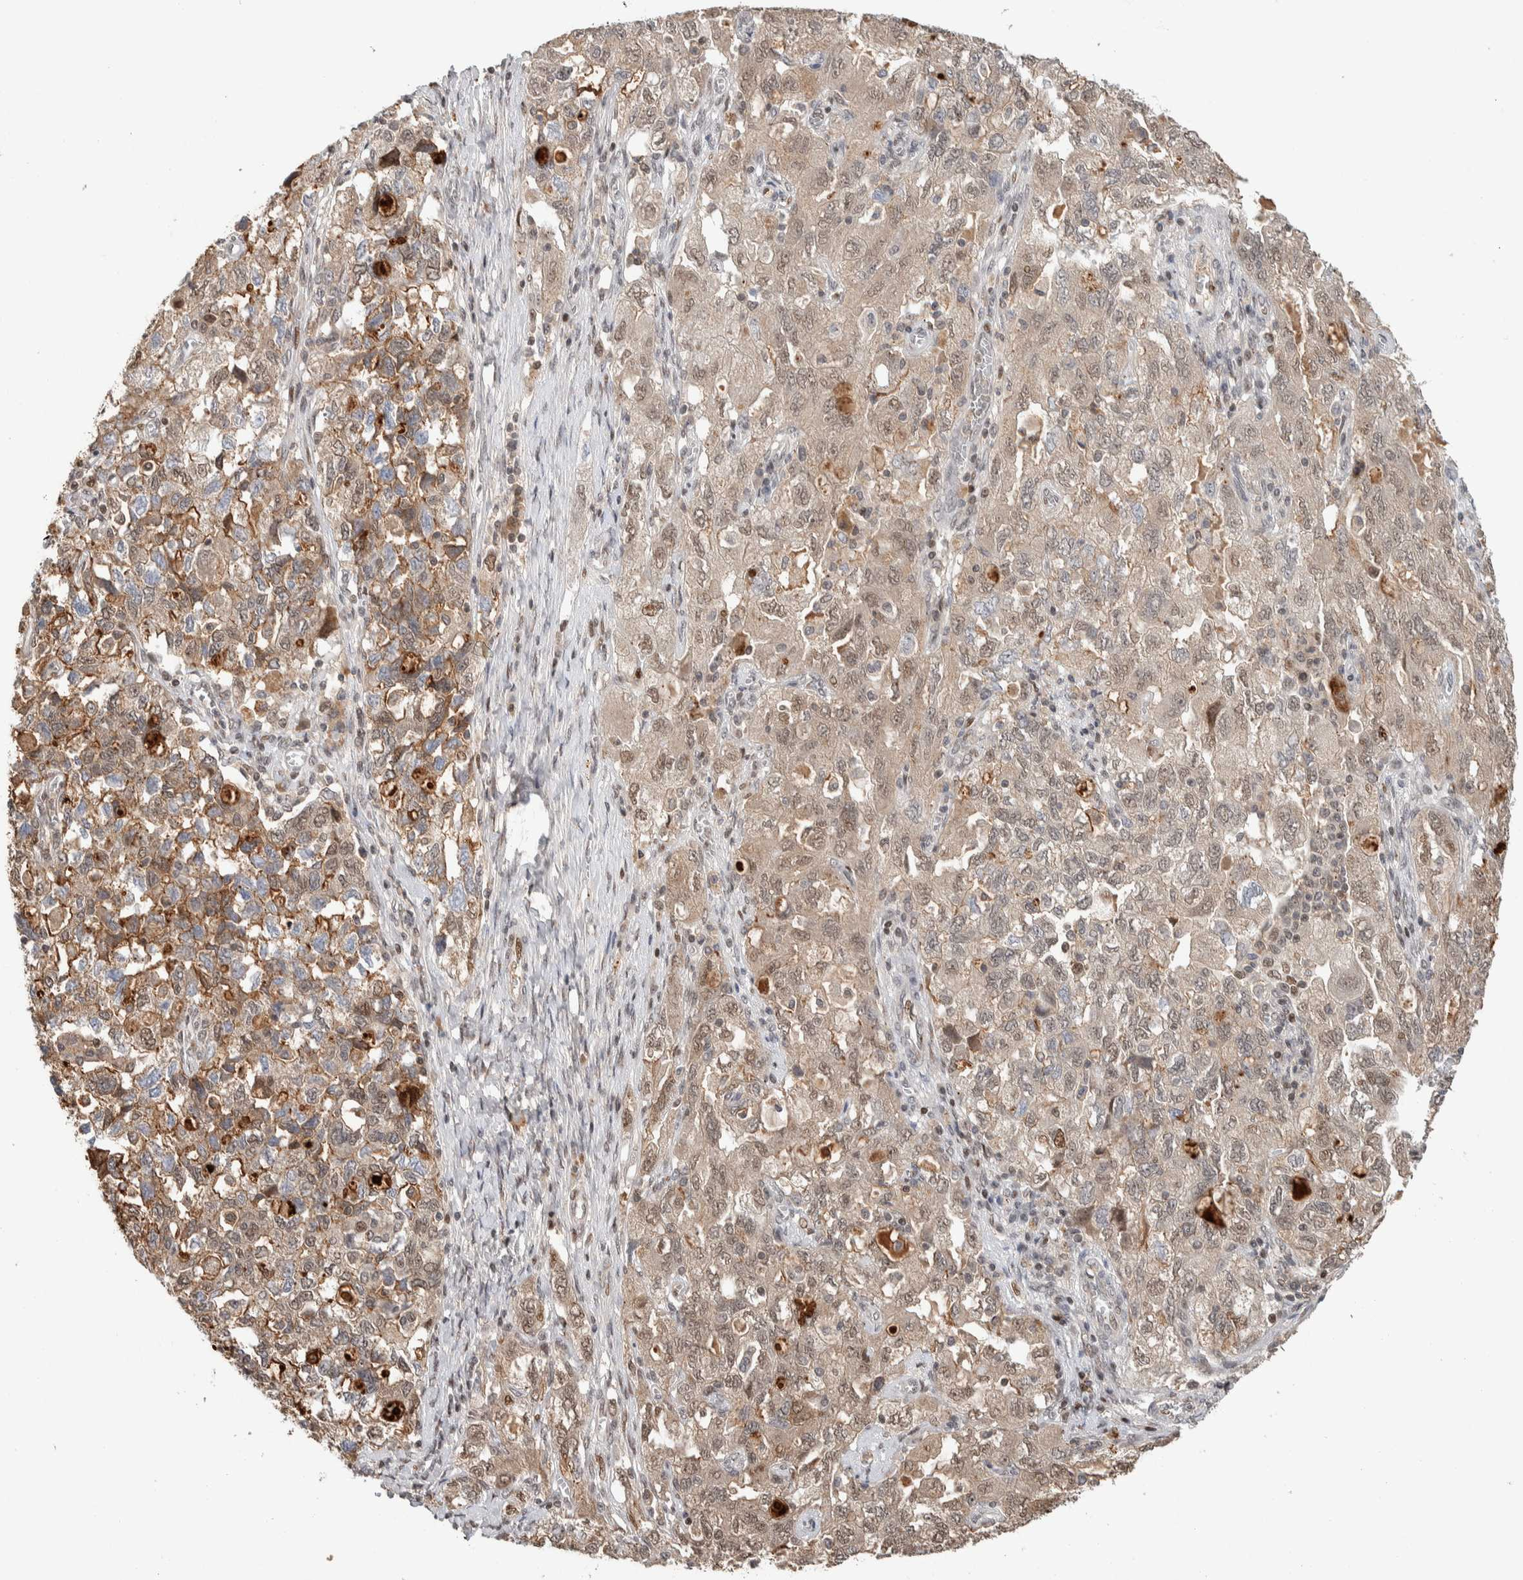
{"staining": {"intensity": "weak", "quantity": "25%-75%", "location": "cytoplasmic/membranous,nuclear"}, "tissue": "ovarian cancer", "cell_type": "Tumor cells", "image_type": "cancer", "snomed": [{"axis": "morphology", "description": "Carcinoma, NOS"}, {"axis": "morphology", "description": "Cystadenocarcinoma, serous, NOS"}, {"axis": "topography", "description": "Ovary"}], "caption": "Ovarian cancer stained with a protein marker displays weak staining in tumor cells.", "gene": "ZNF521", "patient": {"sex": "female", "age": 69}}